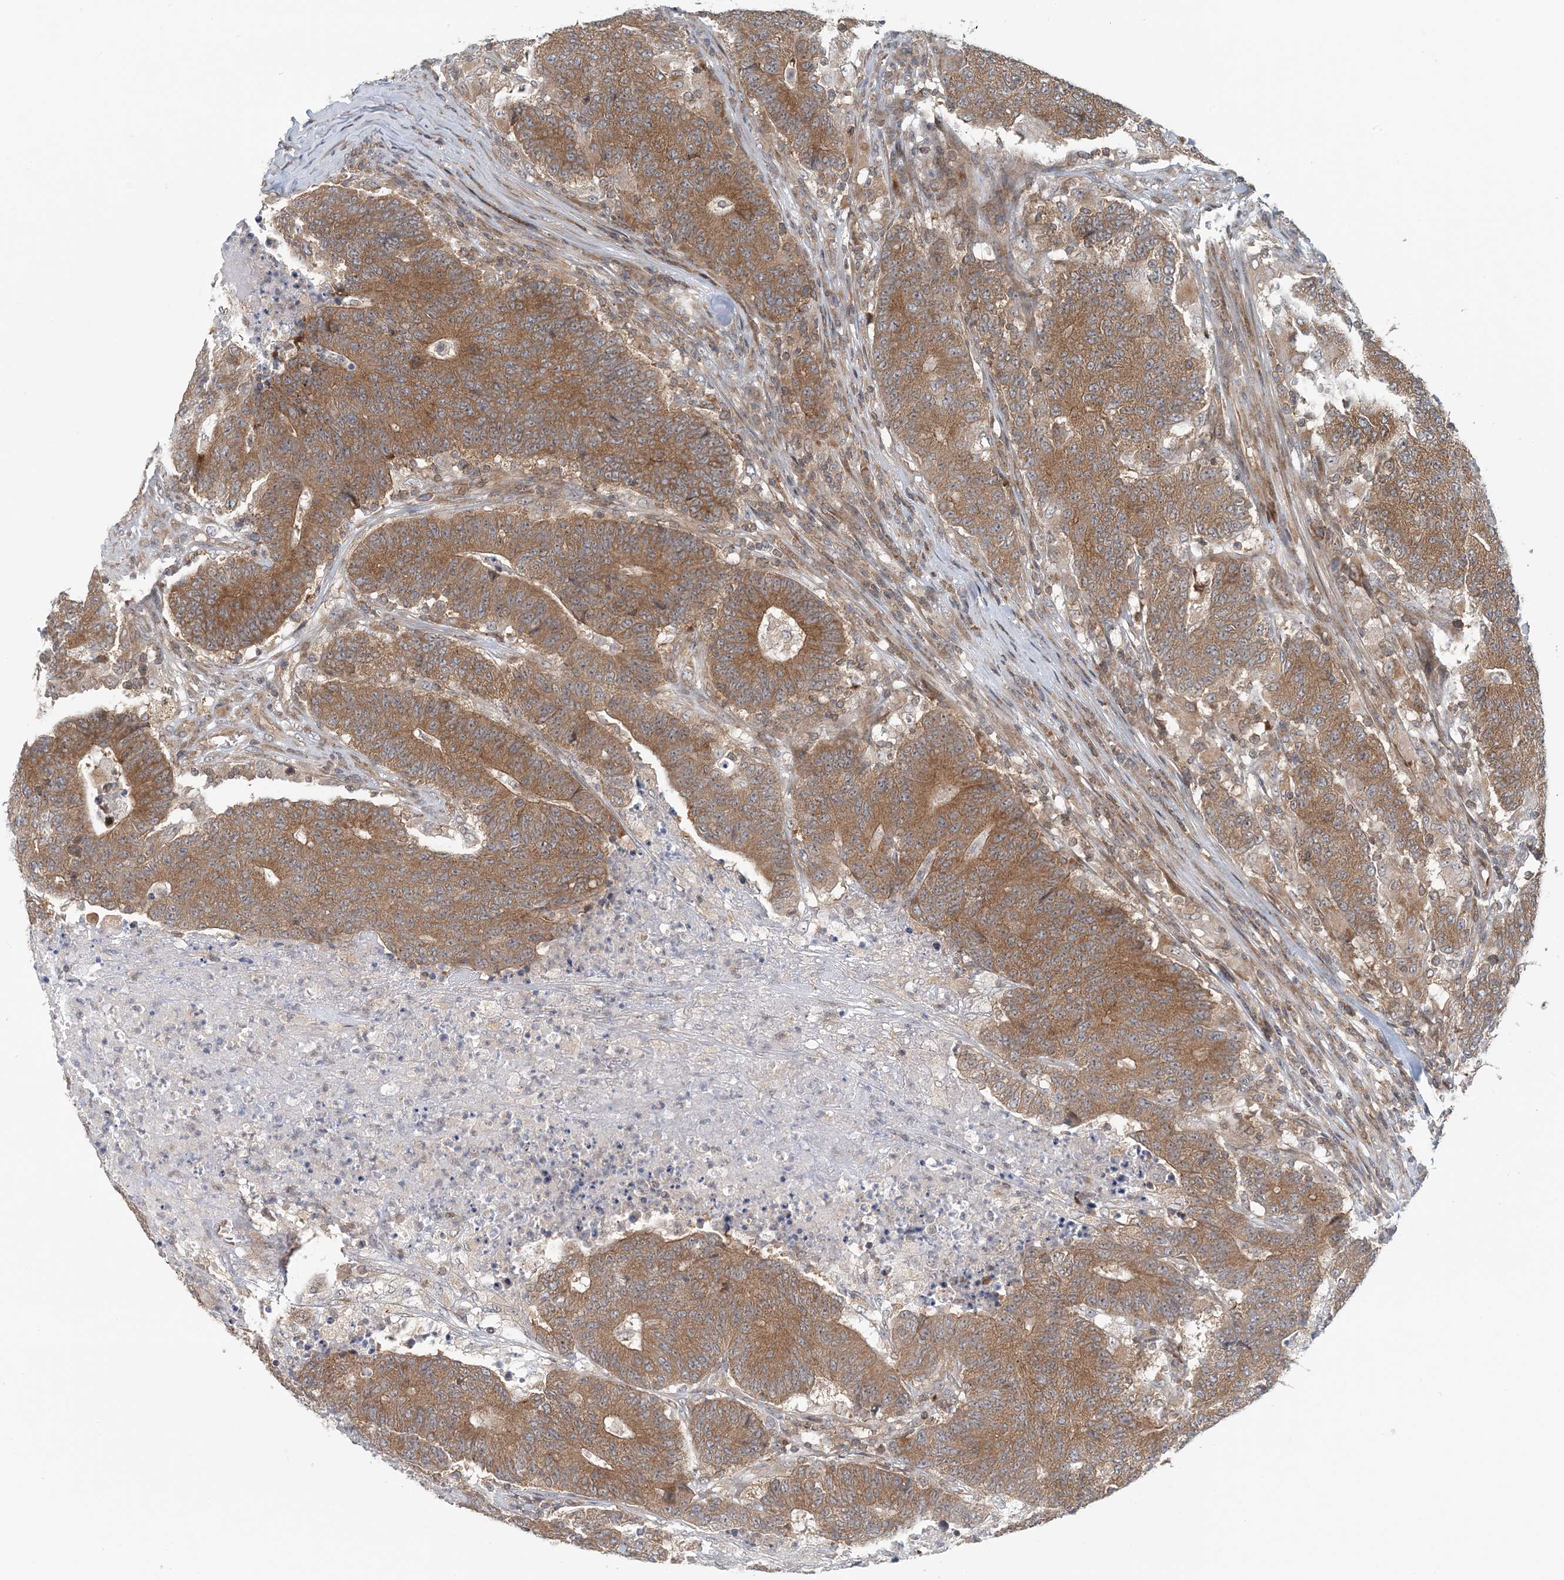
{"staining": {"intensity": "moderate", "quantity": ">75%", "location": "cytoplasmic/membranous"}, "tissue": "colorectal cancer", "cell_type": "Tumor cells", "image_type": "cancer", "snomed": [{"axis": "morphology", "description": "Normal tissue, NOS"}, {"axis": "morphology", "description": "Adenocarcinoma, NOS"}, {"axis": "topography", "description": "Colon"}], "caption": "Protein expression analysis of human adenocarcinoma (colorectal) reveals moderate cytoplasmic/membranous staining in about >75% of tumor cells. (DAB IHC with brightfield microscopy, high magnification).", "gene": "ATP13A2", "patient": {"sex": "female", "age": 75}}